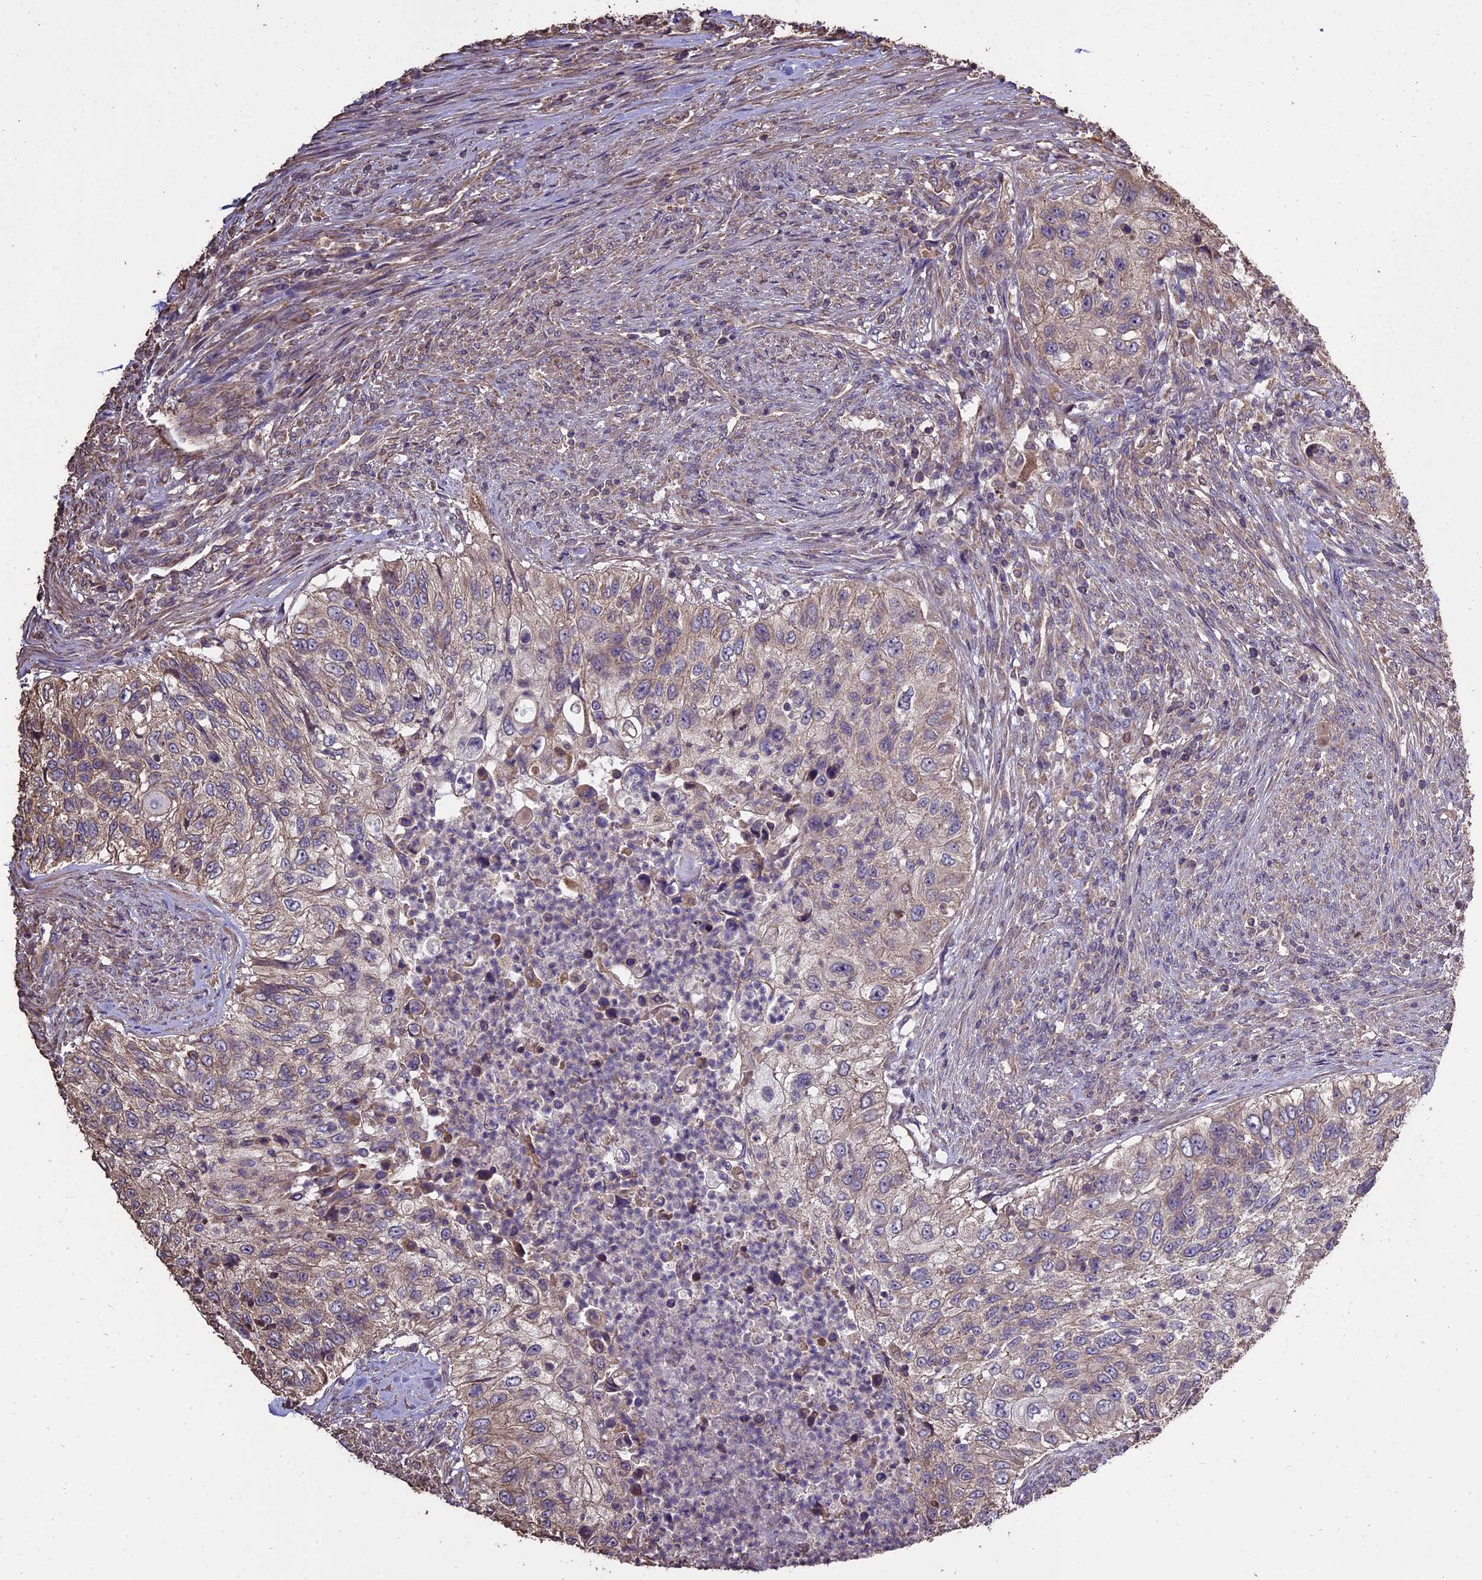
{"staining": {"intensity": "negative", "quantity": "none", "location": "none"}, "tissue": "urothelial cancer", "cell_type": "Tumor cells", "image_type": "cancer", "snomed": [{"axis": "morphology", "description": "Urothelial carcinoma, High grade"}, {"axis": "topography", "description": "Urinary bladder"}], "caption": "High power microscopy image of an immunohistochemistry (IHC) micrograph of urothelial cancer, revealing no significant expression in tumor cells. (DAB immunohistochemistry visualized using brightfield microscopy, high magnification).", "gene": "PGPEP1L", "patient": {"sex": "female", "age": 60}}